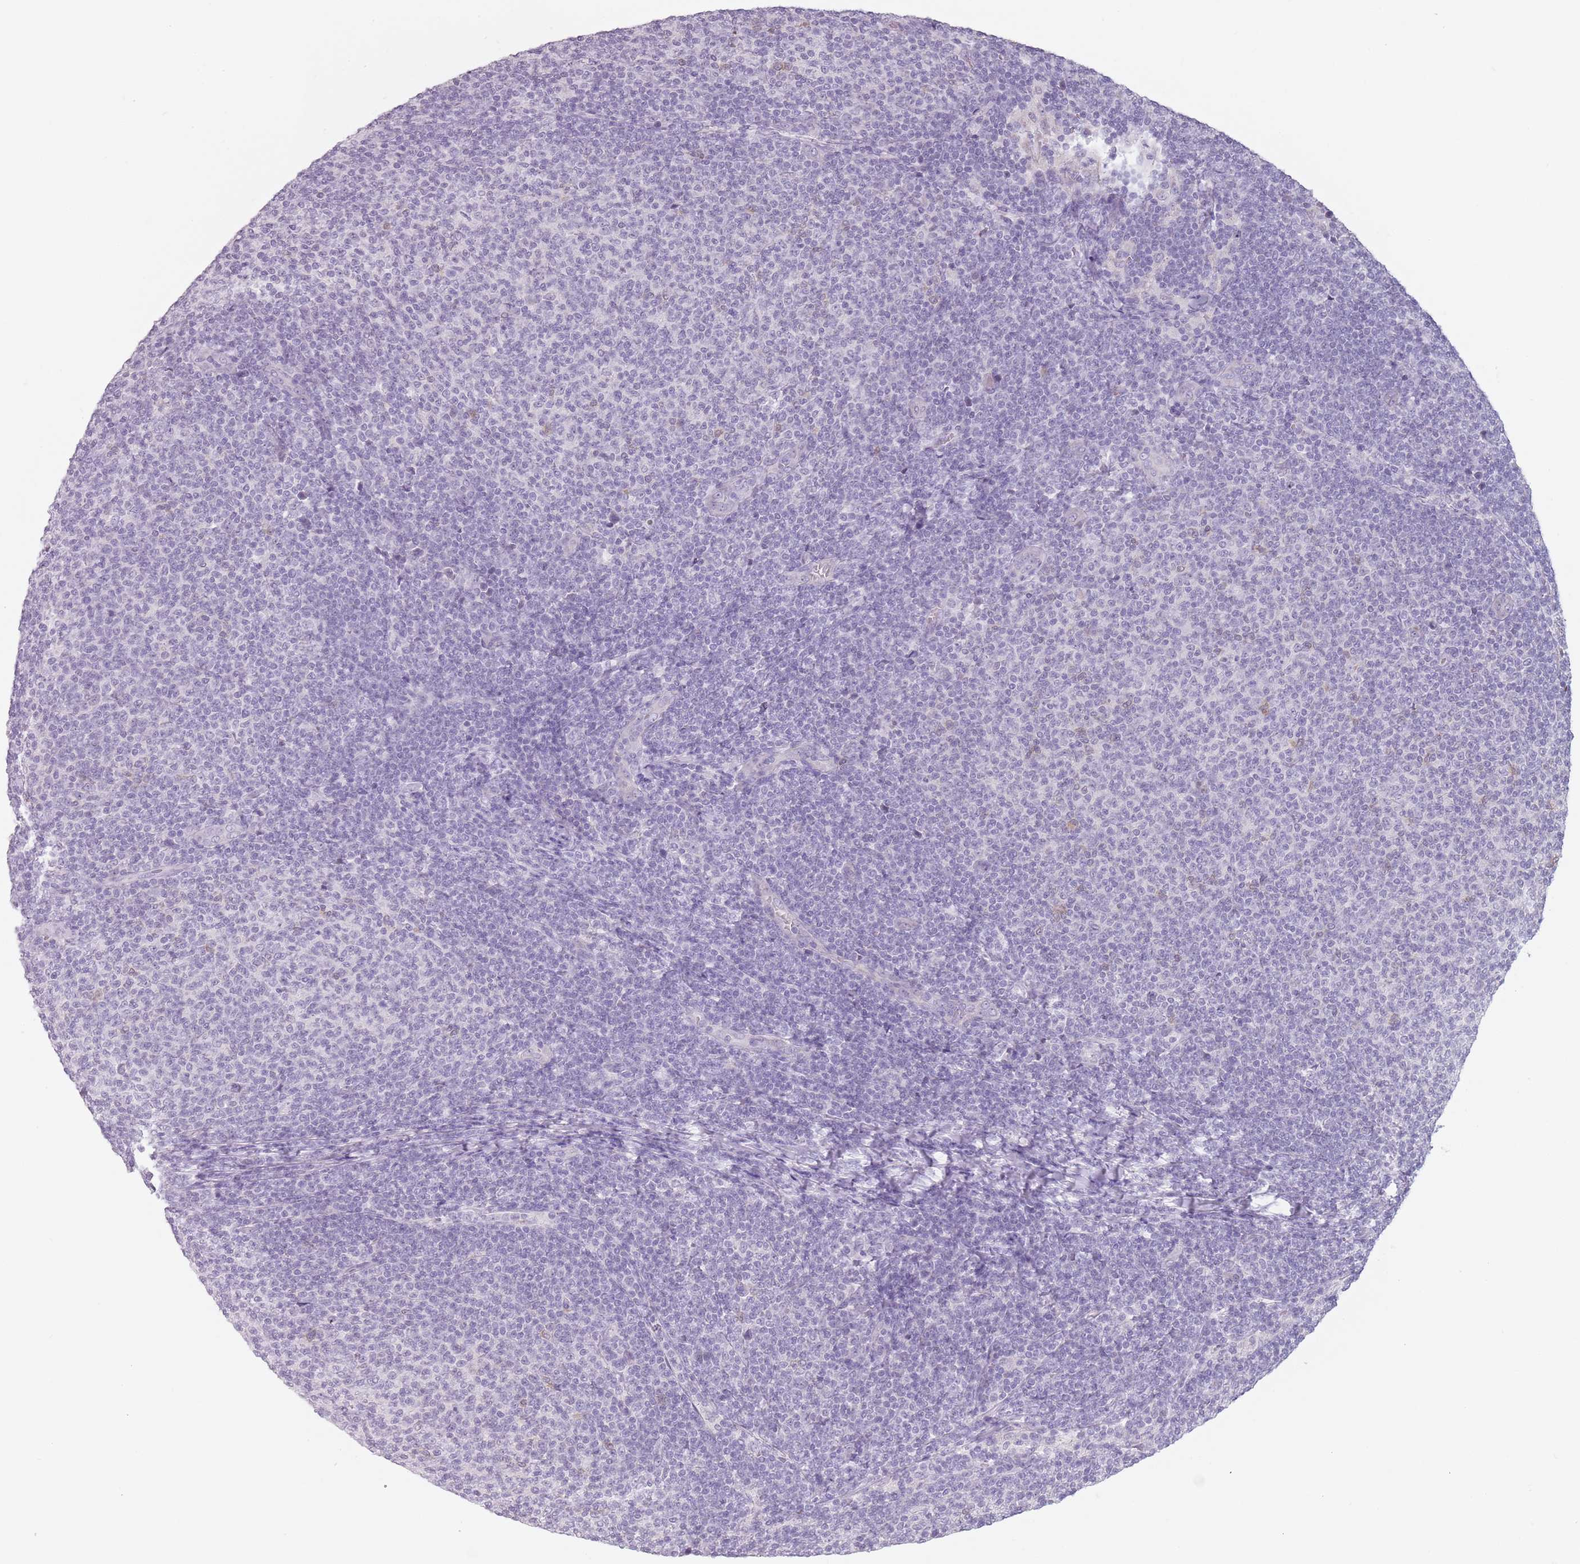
{"staining": {"intensity": "negative", "quantity": "none", "location": "none"}, "tissue": "lymphoma", "cell_type": "Tumor cells", "image_type": "cancer", "snomed": [{"axis": "morphology", "description": "Malignant lymphoma, non-Hodgkin's type, Low grade"}, {"axis": "topography", "description": "Lymph node"}], "caption": "IHC photomicrograph of human lymphoma stained for a protein (brown), which exhibits no positivity in tumor cells.", "gene": "CEP19", "patient": {"sex": "male", "age": 66}}